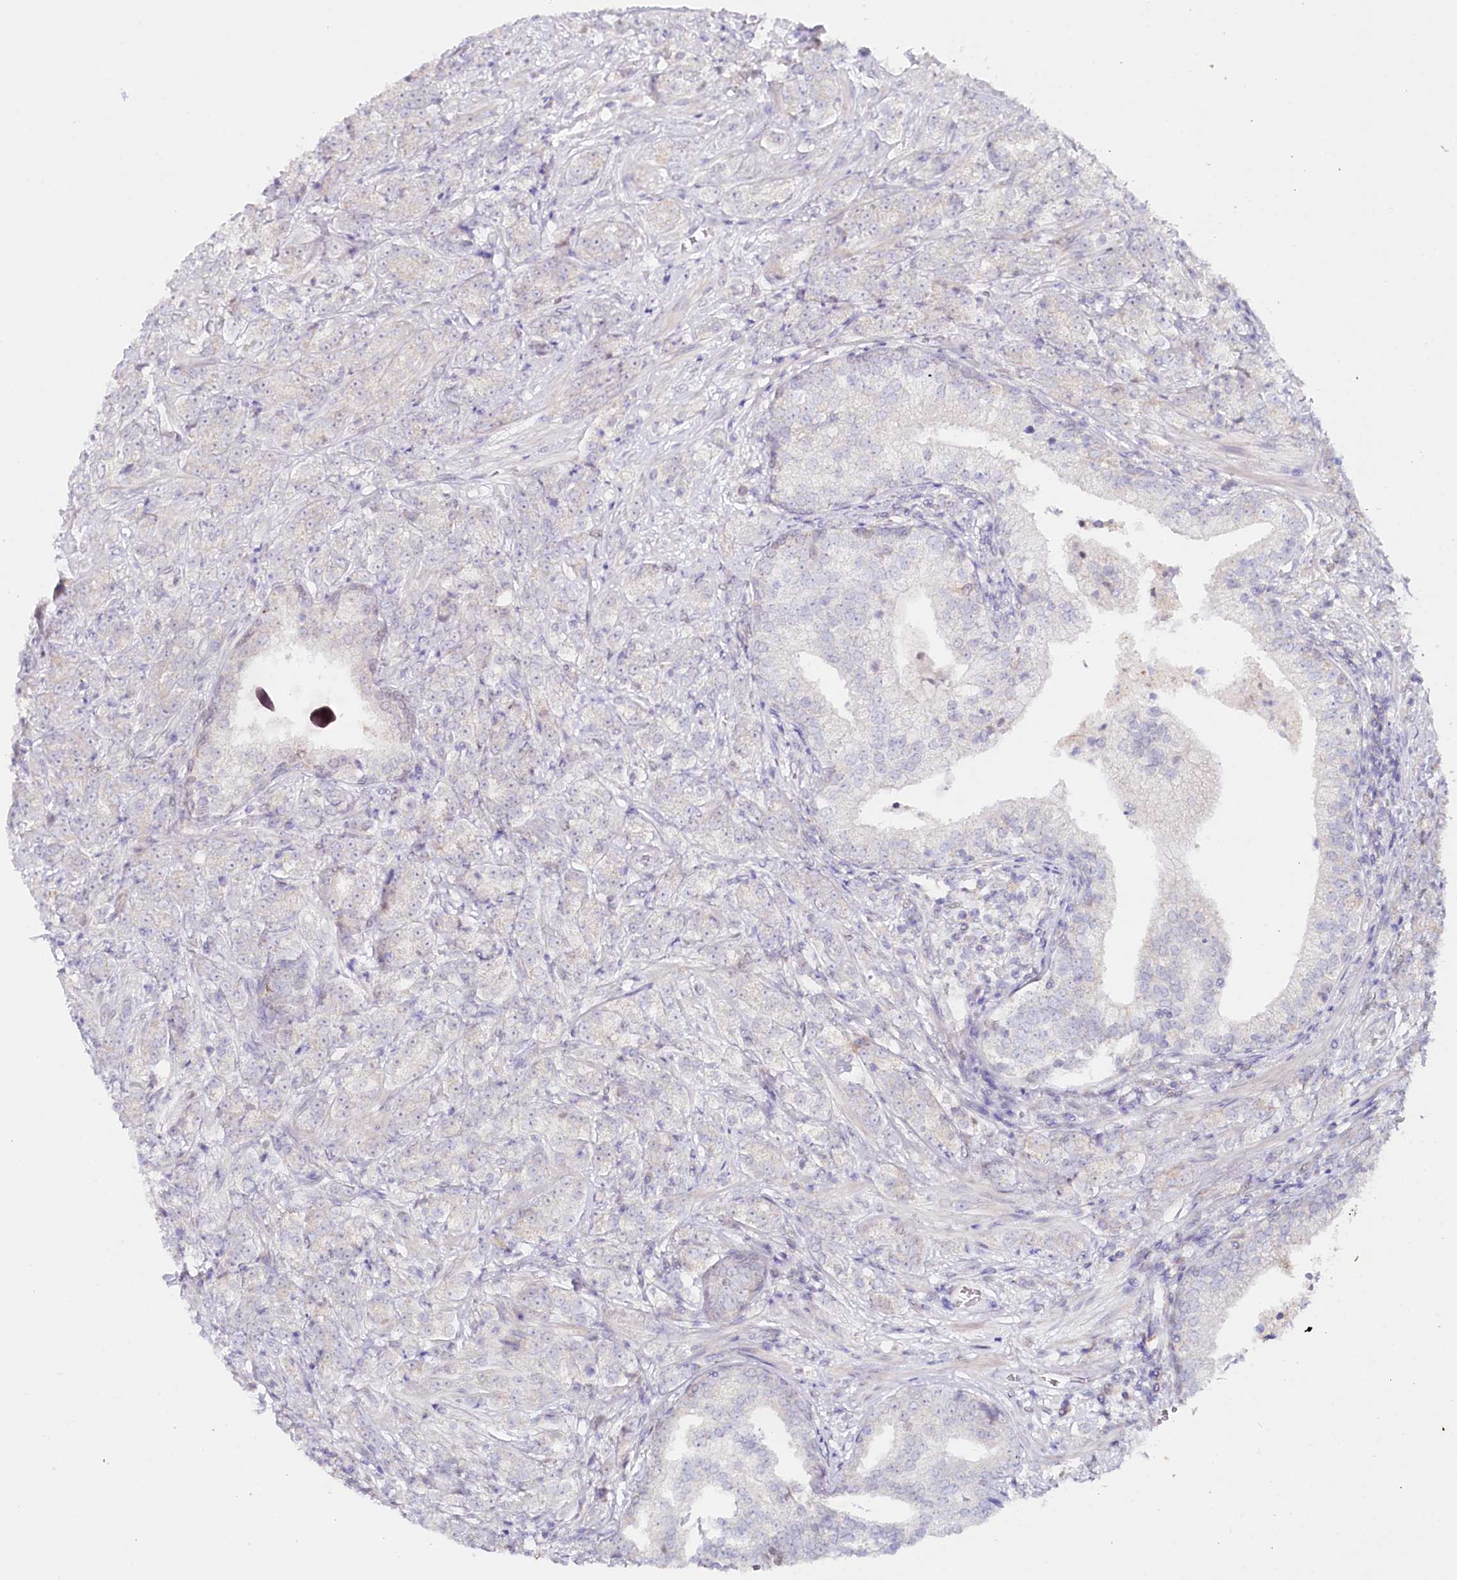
{"staining": {"intensity": "negative", "quantity": "none", "location": "none"}, "tissue": "prostate cancer", "cell_type": "Tumor cells", "image_type": "cancer", "snomed": [{"axis": "morphology", "description": "Adenocarcinoma, High grade"}, {"axis": "topography", "description": "Prostate"}], "caption": "Micrograph shows no protein staining in tumor cells of prostate cancer tissue.", "gene": "PSAPL1", "patient": {"sex": "male", "age": 69}}